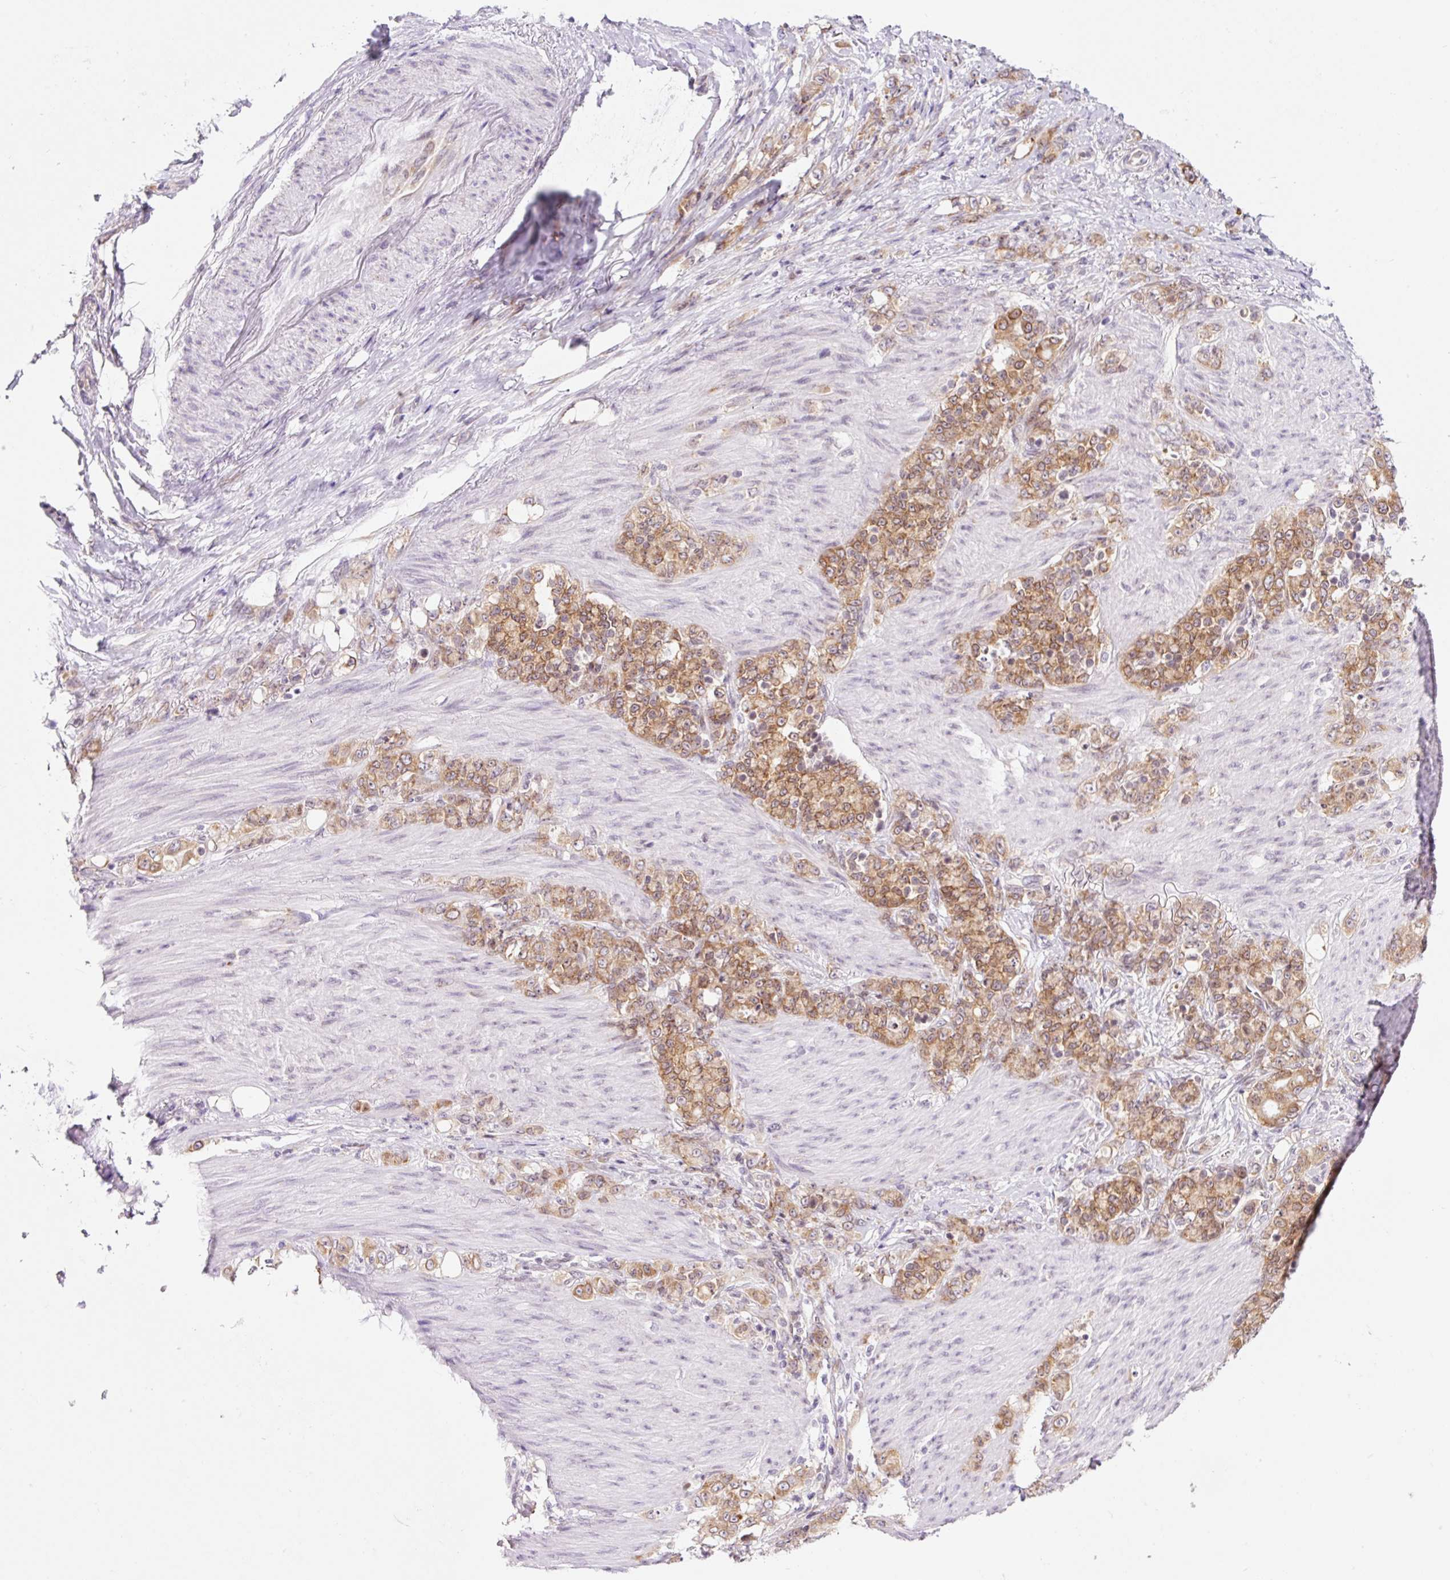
{"staining": {"intensity": "moderate", "quantity": ">75%", "location": "cytoplasmic/membranous"}, "tissue": "stomach cancer", "cell_type": "Tumor cells", "image_type": "cancer", "snomed": [{"axis": "morphology", "description": "Normal tissue, NOS"}, {"axis": "morphology", "description": "Adenocarcinoma, NOS"}, {"axis": "topography", "description": "Stomach"}], "caption": "Adenocarcinoma (stomach) tissue displays moderate cytoplasmic/membranous staining in about >75% of tumor cells", "gene": "RPL41", "patient": {"sex": "female", "age": 79}}